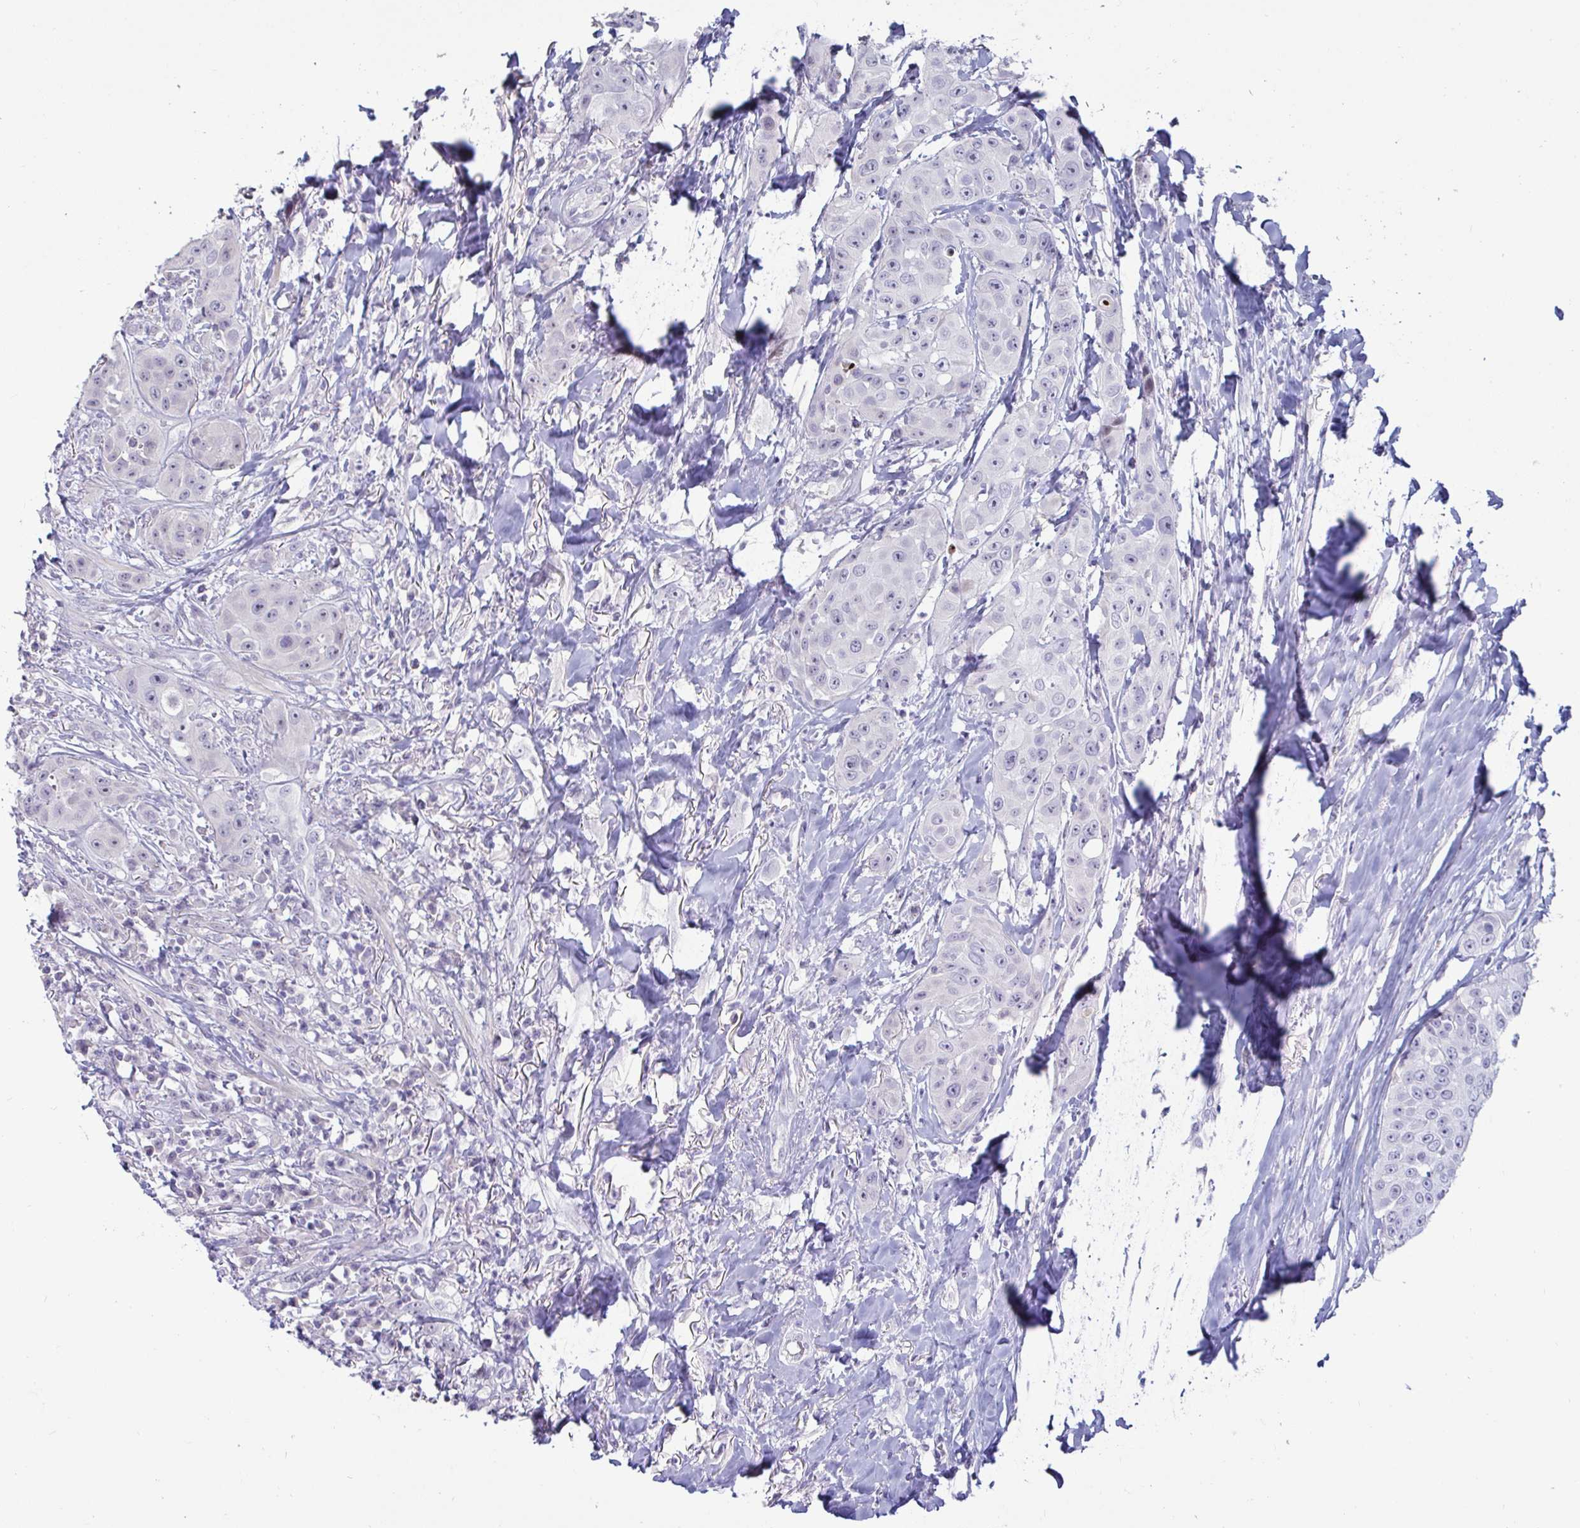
{"staining": {"intensity": "negative", "quantity": "none", "location": "none"}, "tissue": "head and neck cancer", "cell_type": "Tumor cells", "image_type": "cancer", "snomed": [{"axis": "morphology", "description": "Squamous cell carcinoma, NOS"}, {"axis": "topography", "description": "Head-Neck"}], "caption": "Tumor cells show no significant positivity in head and neck squamous cell carcinoma. Nuclei are stained in blue.", "gene": "GSTM1", "patient": {"sex": "male", "age": 83}}